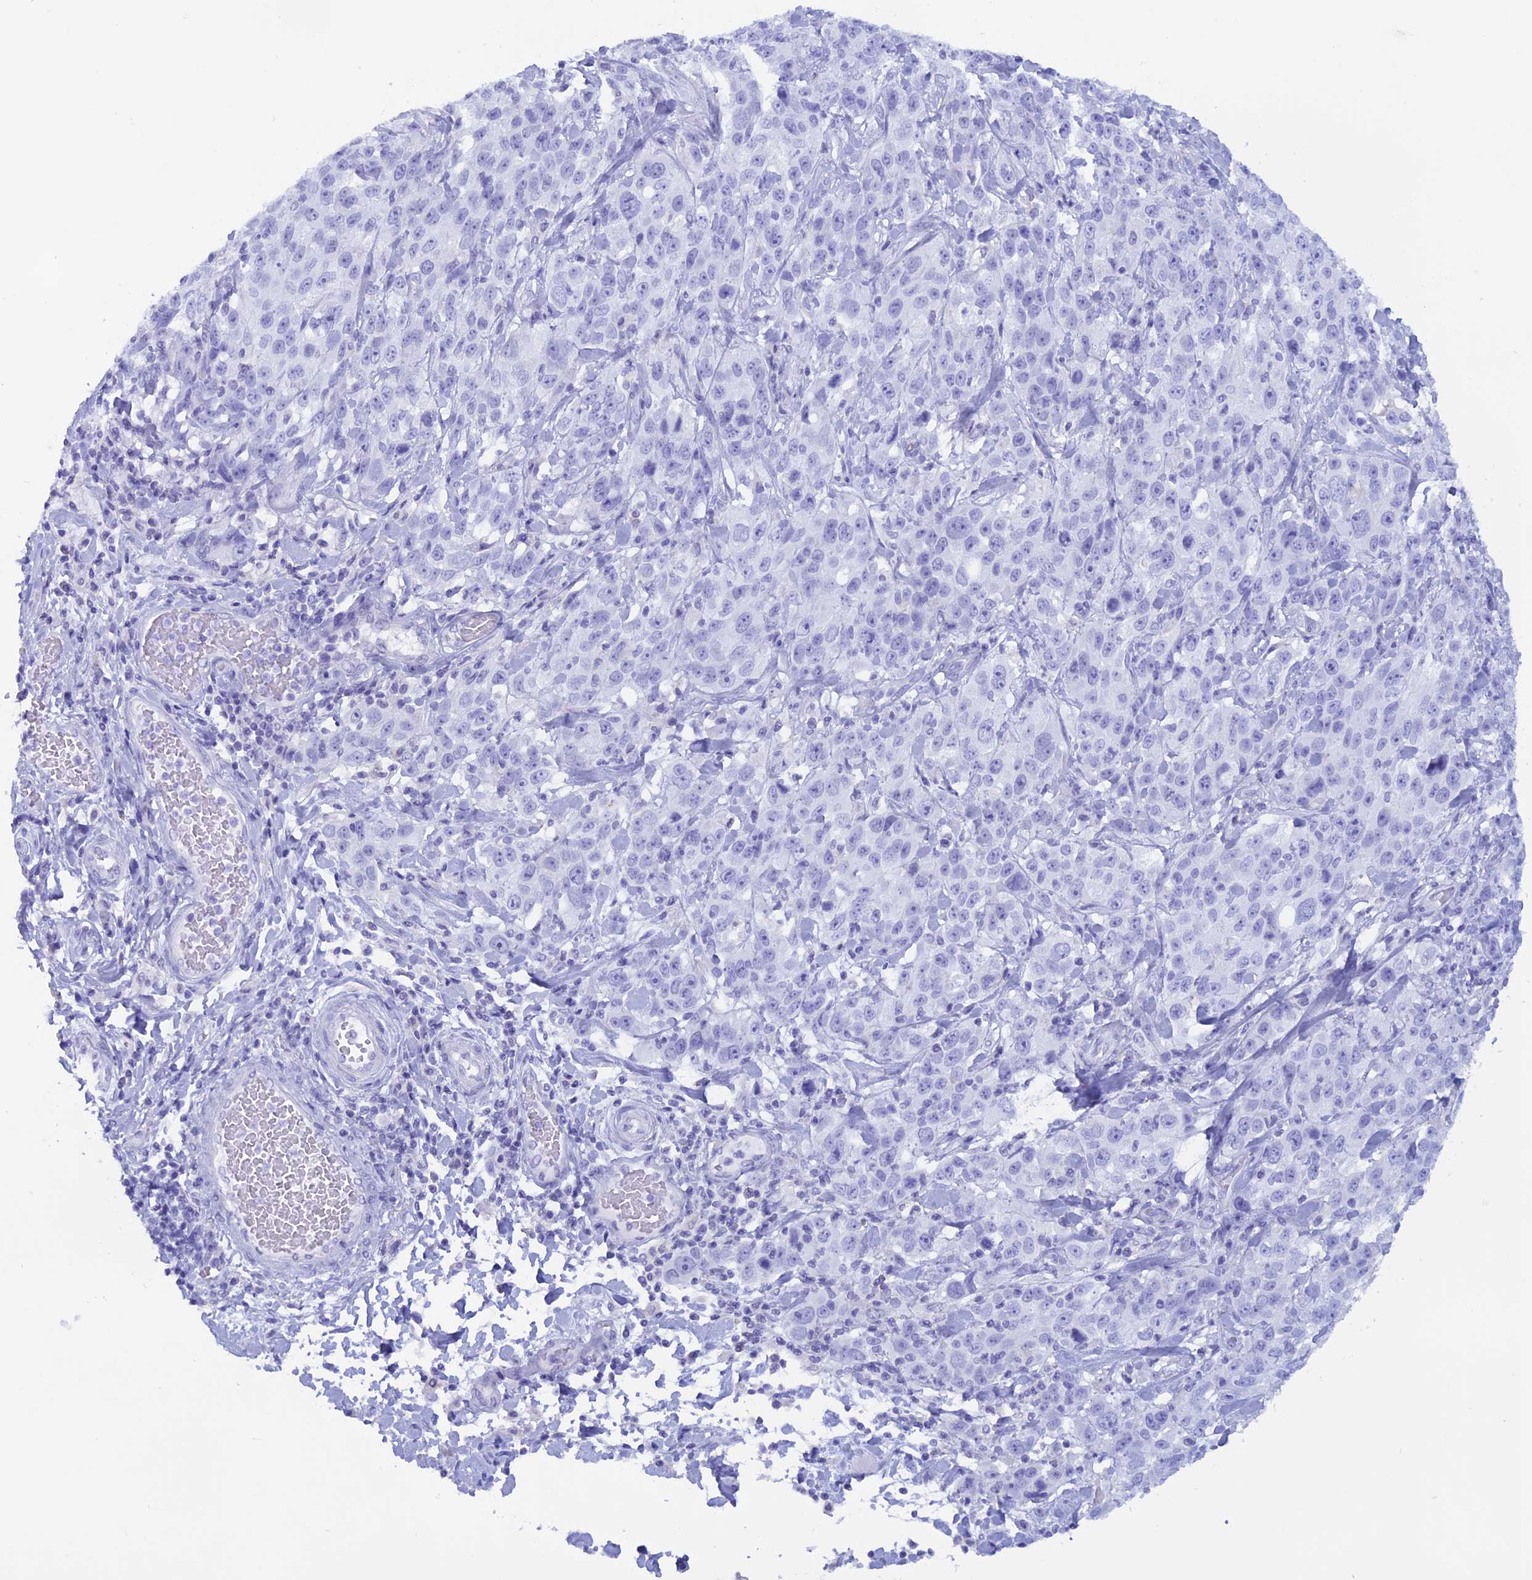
{"staining": {"intensity": "negative", "quantity": "none", "location": "none"}, "tissue": "stomach cancer", "cell_type": "Tumor cells", "image_type": "cancer", "snomed": [{"axis": "morphology", "description": "Normal tissue, NOS"}, {"axis": "morphology", "description": "Adenocarcinoma, NOS"}, {"axis": "topography", "description": "Lymph node"}, {"axis": "topography", "description": "Stomach"}], "caption": "Immunohistochemistry histopathology image of neoplastic tissue: human stomach adenocarcinoma stained with DAB (3,3'-diaminobenzidine) demonstrates no significant protein positivity in tumor cells.", "gene": "RP1", "patient": {"sex": "male", "age": 48}}